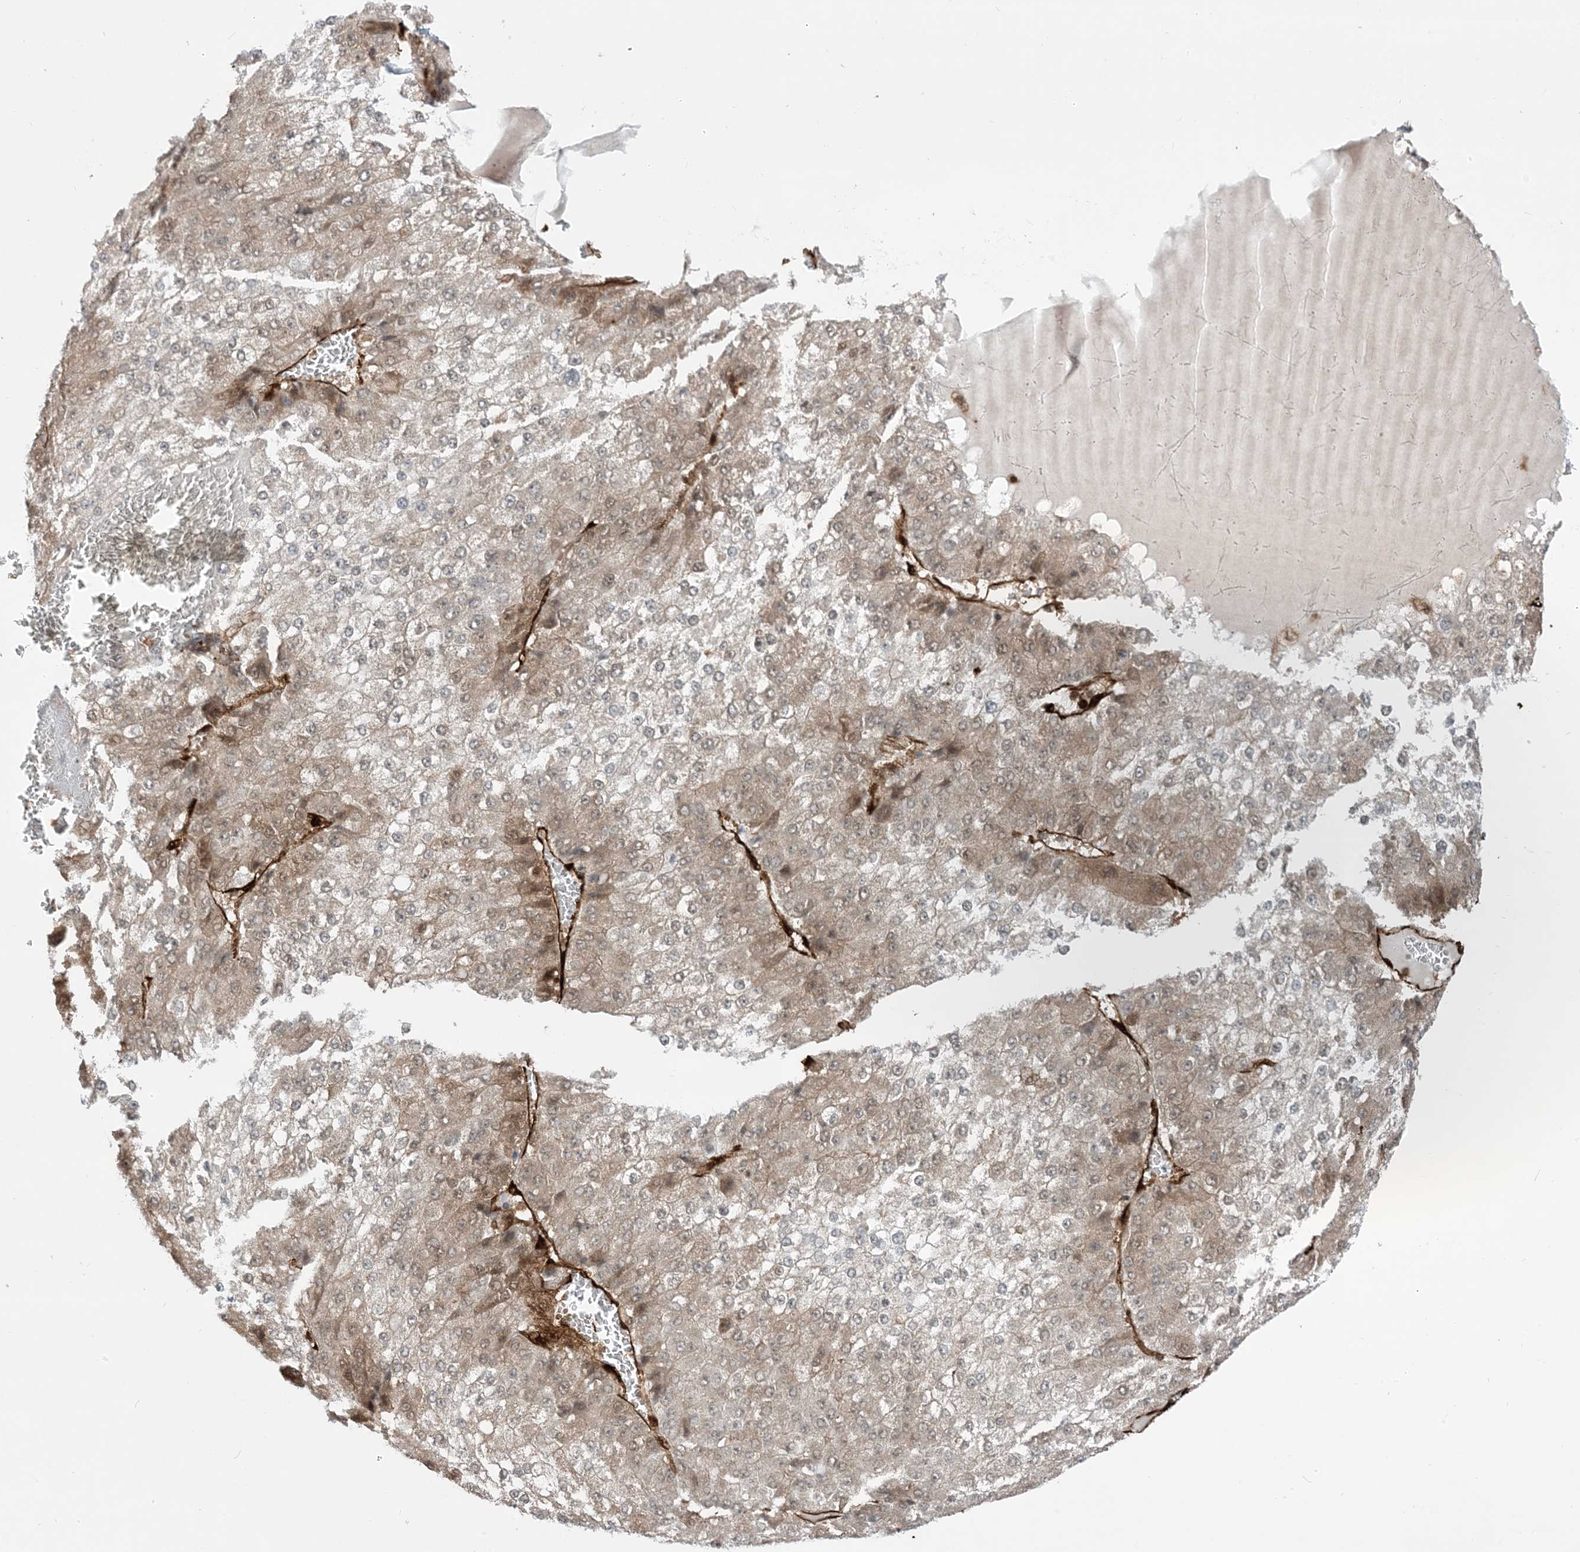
{"staining": {"intensity": "moderate", "quantity": "25%-75%", "location": "cytoplasmic/membranous"}, "tissue": "liver cancer", "cell_type": "Tumor cells", "image_type": "cancer", "snomed": [{"axis": "morphology", "description": "Carcinoma, Hepatocellular, NOS"}, {"axis": "topography", "description": "Liver"}], "caption": "Tumor cells reveal medium levels of moderate cytoplasmic/membranous expression in about 25%-75% of cells in human liver cancer (hepatocellular carcinoma).", "gene": "PPM1F", "patient": {"sex": "female", "age": 73}}